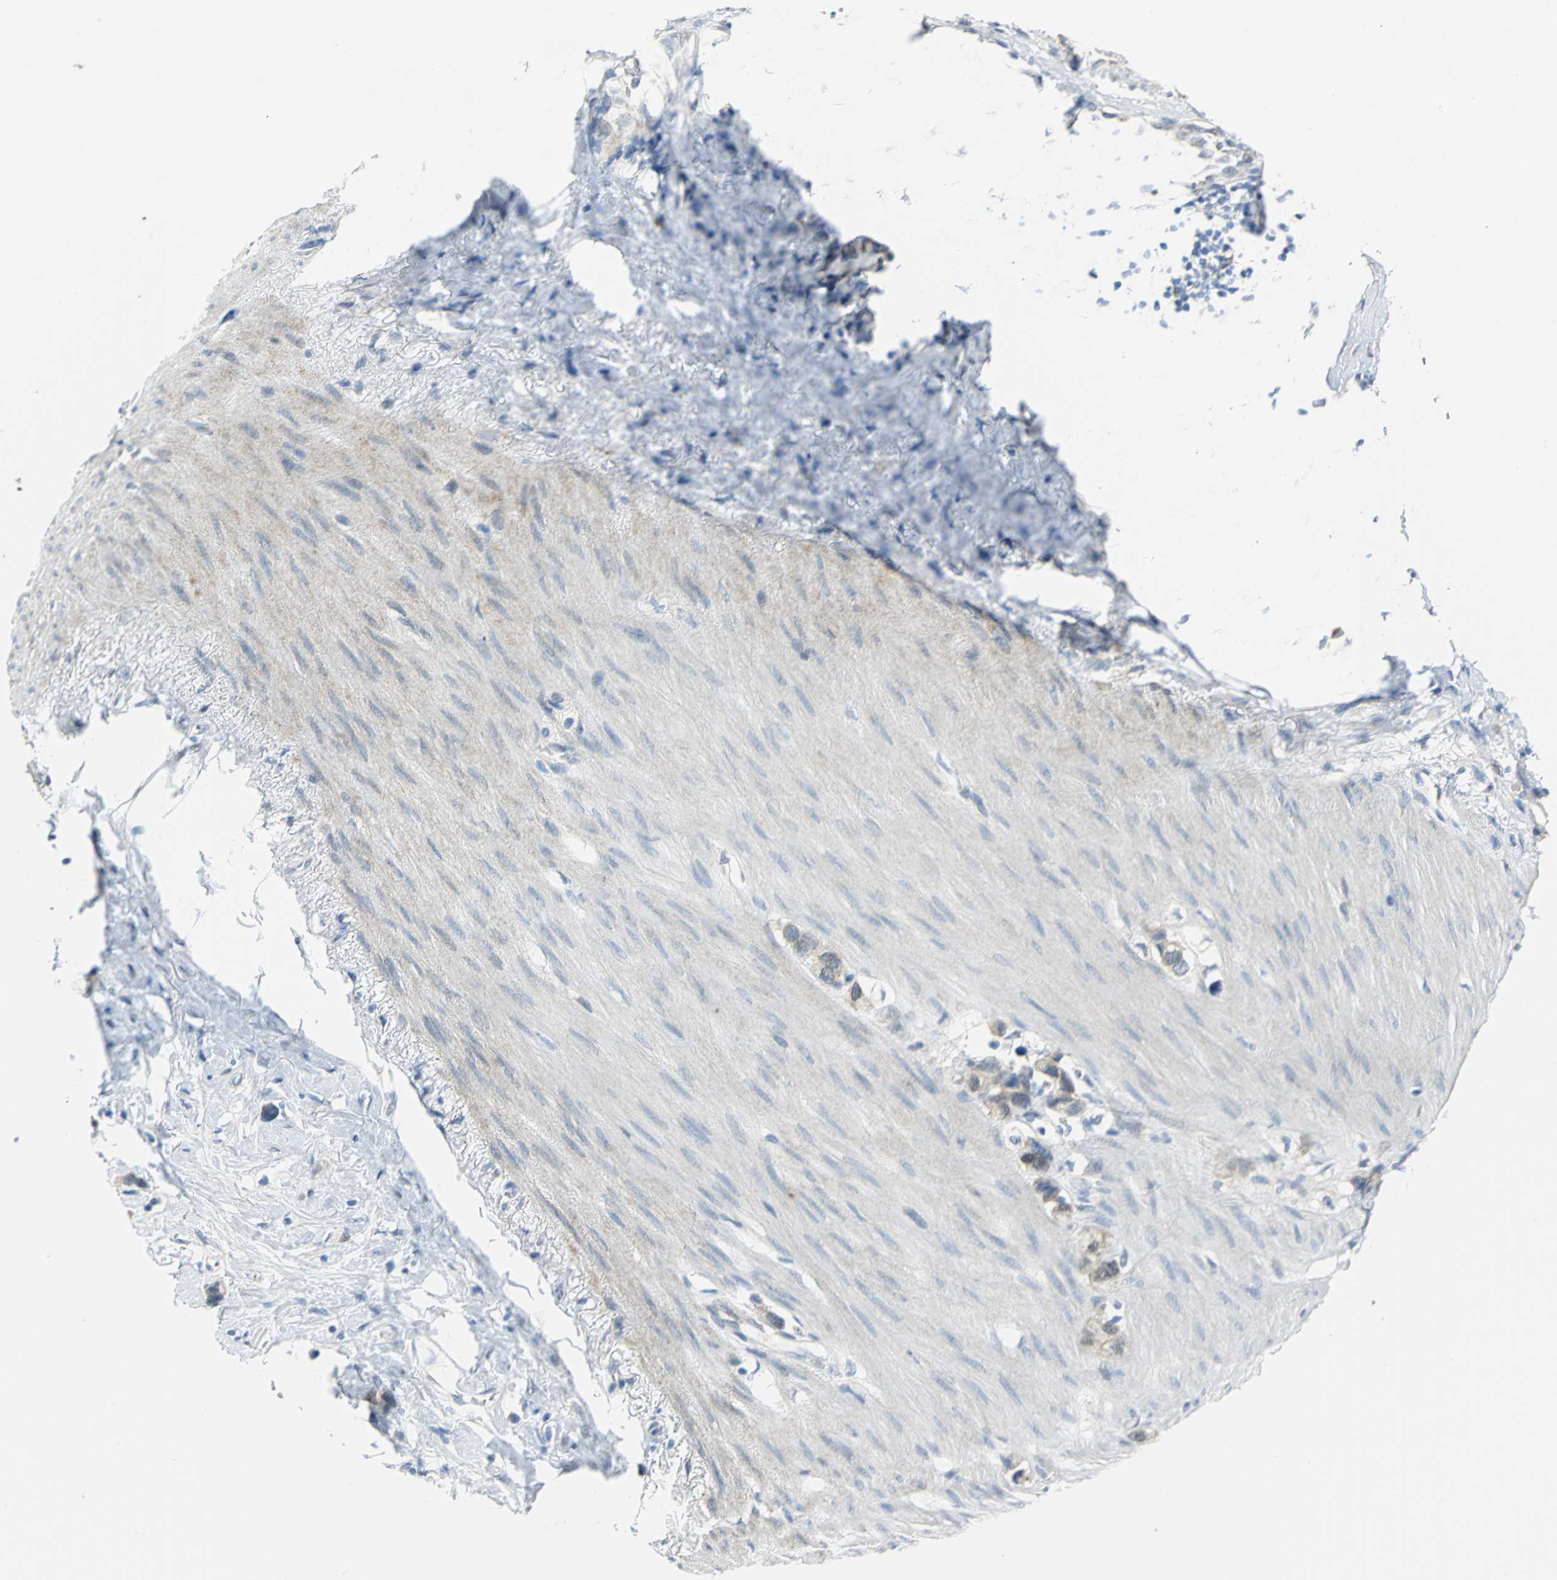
{"staining": {"intensity": "weak", "quantity": "<25%", "location": "cytoplasmic/membranous"}, "tissue": "stomach cancer", "cell_type": "Tumor cells", "image_type": "cancer", "snomed": [{"axis": "morphology", "description": "Normal tissue, NOS"}, {"axis": "morphology", "description": "Adenocarcinoma, NOS"}, {"axis": "morphology", "description": "Adenocarcinoma, High grade"}, {"axis": "topography", "description": "Stomach, upper"}, {"axis": "topography", "description": "Stomach"}], "caption": "The histopathology image demonstrates no staining of tumor cells in stomach high-grade adenocarcinoma.", "gene": "PGM3", "patient": {"sex": "female", "age": 65}}